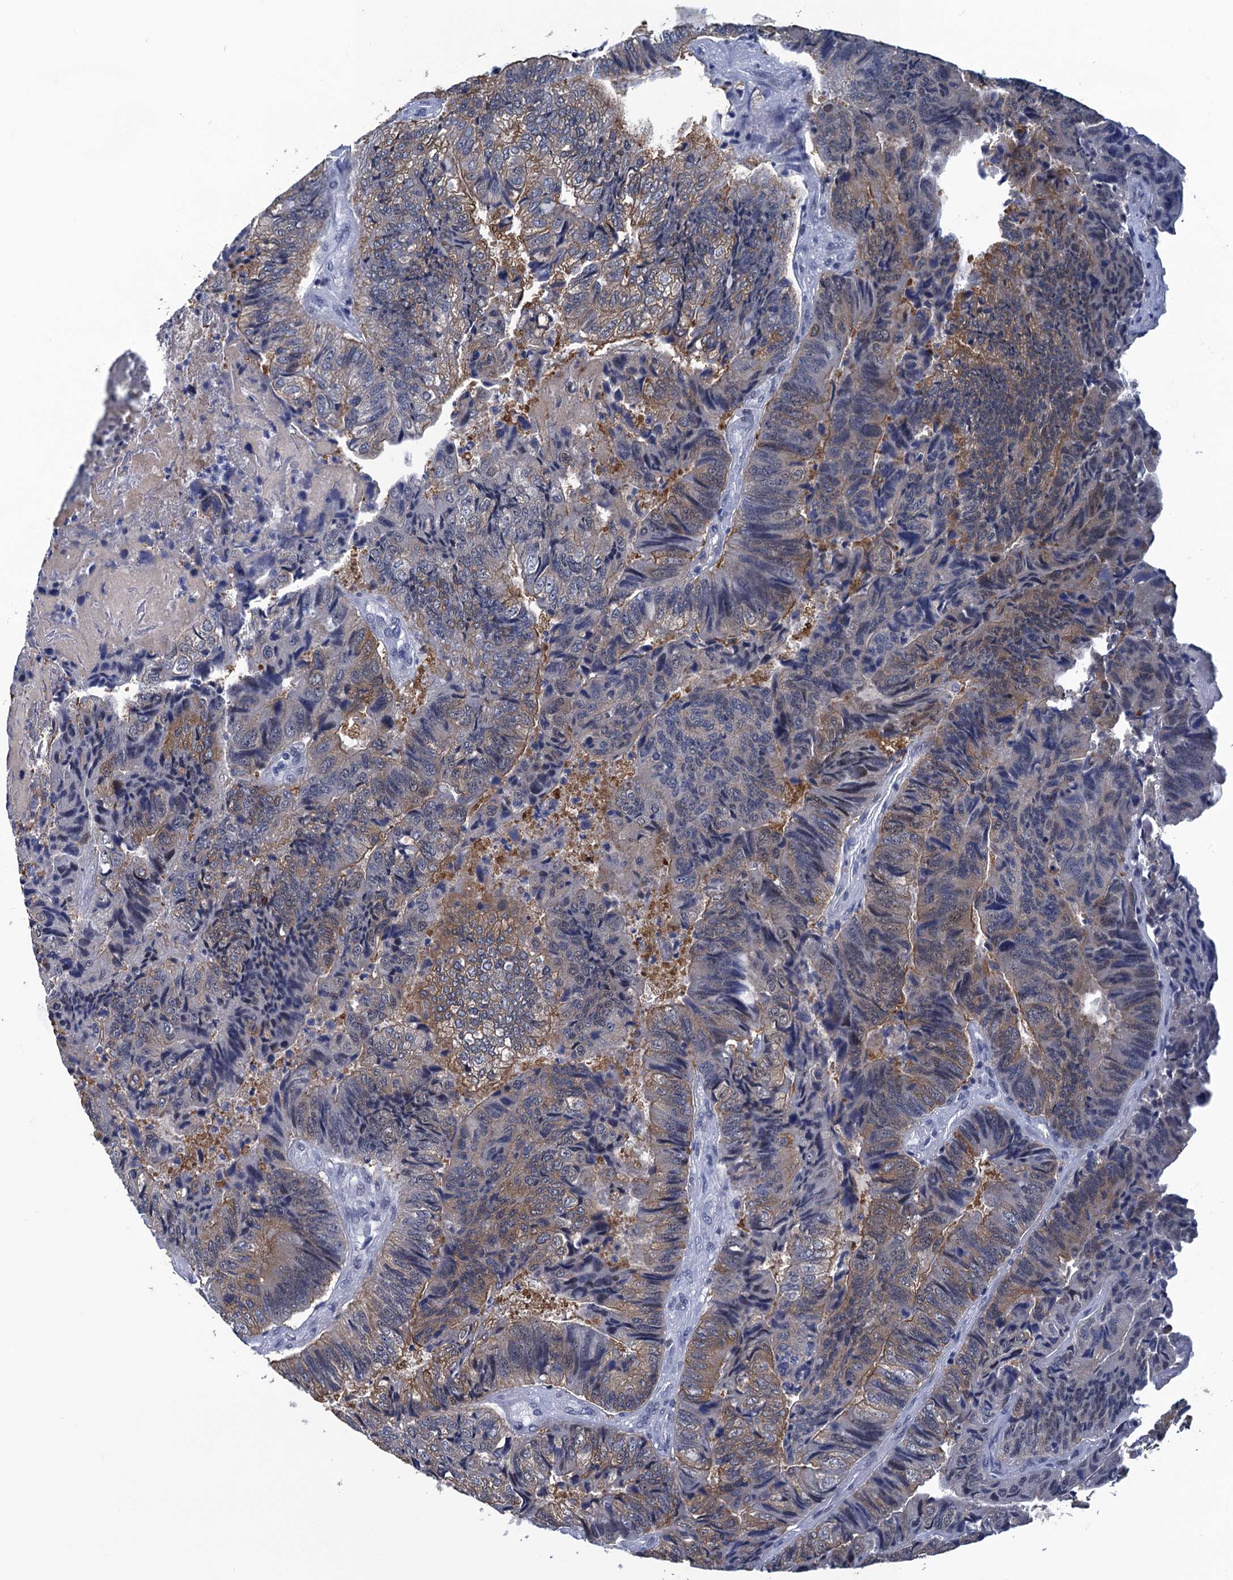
{"staining": {"intensity": "weak", "quantity": "<25%", "location": "cytoplasmic/membranous"}, "tissue": "colorectal cancer", "cell_type": "Tumor cells", "image_type": "cancer", "snomed": [{"axis": "morphology", "description": "Adenocarcinoma, NOS"}, {"axis": "topography", "description": "Colon"}], "caption": "Tumor cells show no significant protein staining in colorectal adenocarcinoma. Brightfield microscopy of immunohistochemistry stained with DAB (3,3'-diaminobenzidine) (brown) and hematoxylin (blue), captured at high magnification.", "gene": "GINS3", "patient": {"sex": "female", "age": 67}}